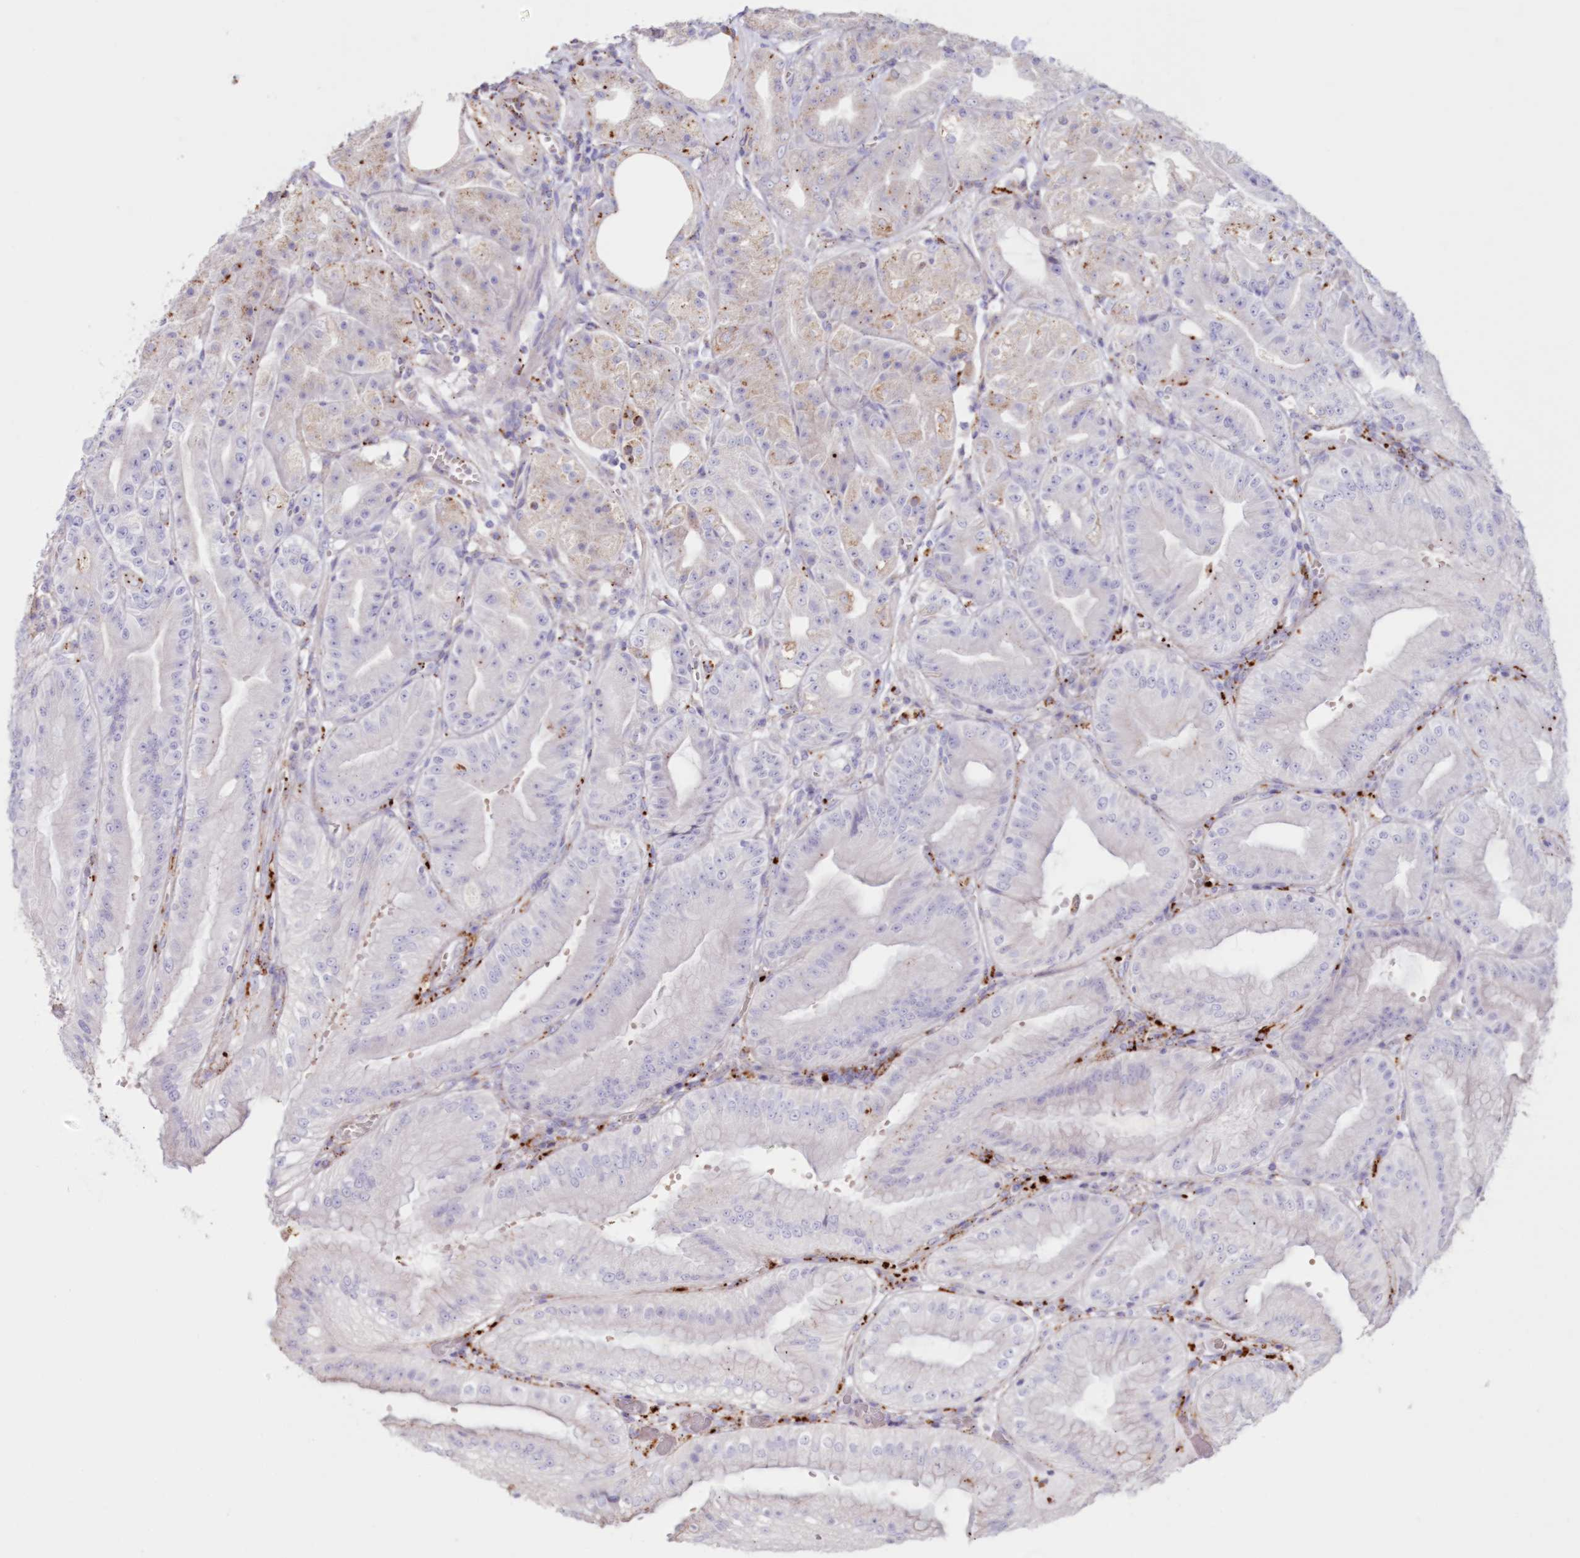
{"staining": {"intensity": "moderate", "quantity": "25%-75%", "location": "cytoplasmic/membranous"}, "tissue": "stomach", "cell_type": "Glandular cells", "image_type": "normal", "snomed": [{"axis": "morphology", "description": "Normal tissue, NOS"}, {"axis": "topography", "description": "Stomach, upper"}, {"axis": "topography", "description": "Stomach, lower"}], "caption": "Immunohistochemical staining of normal human stomach reveals moderate cytoplasmic/membranous protein staining in about 25%-75% of glandular cells.", "gene": "TPP1", "patient": {"sex": "male", "age": 71}}